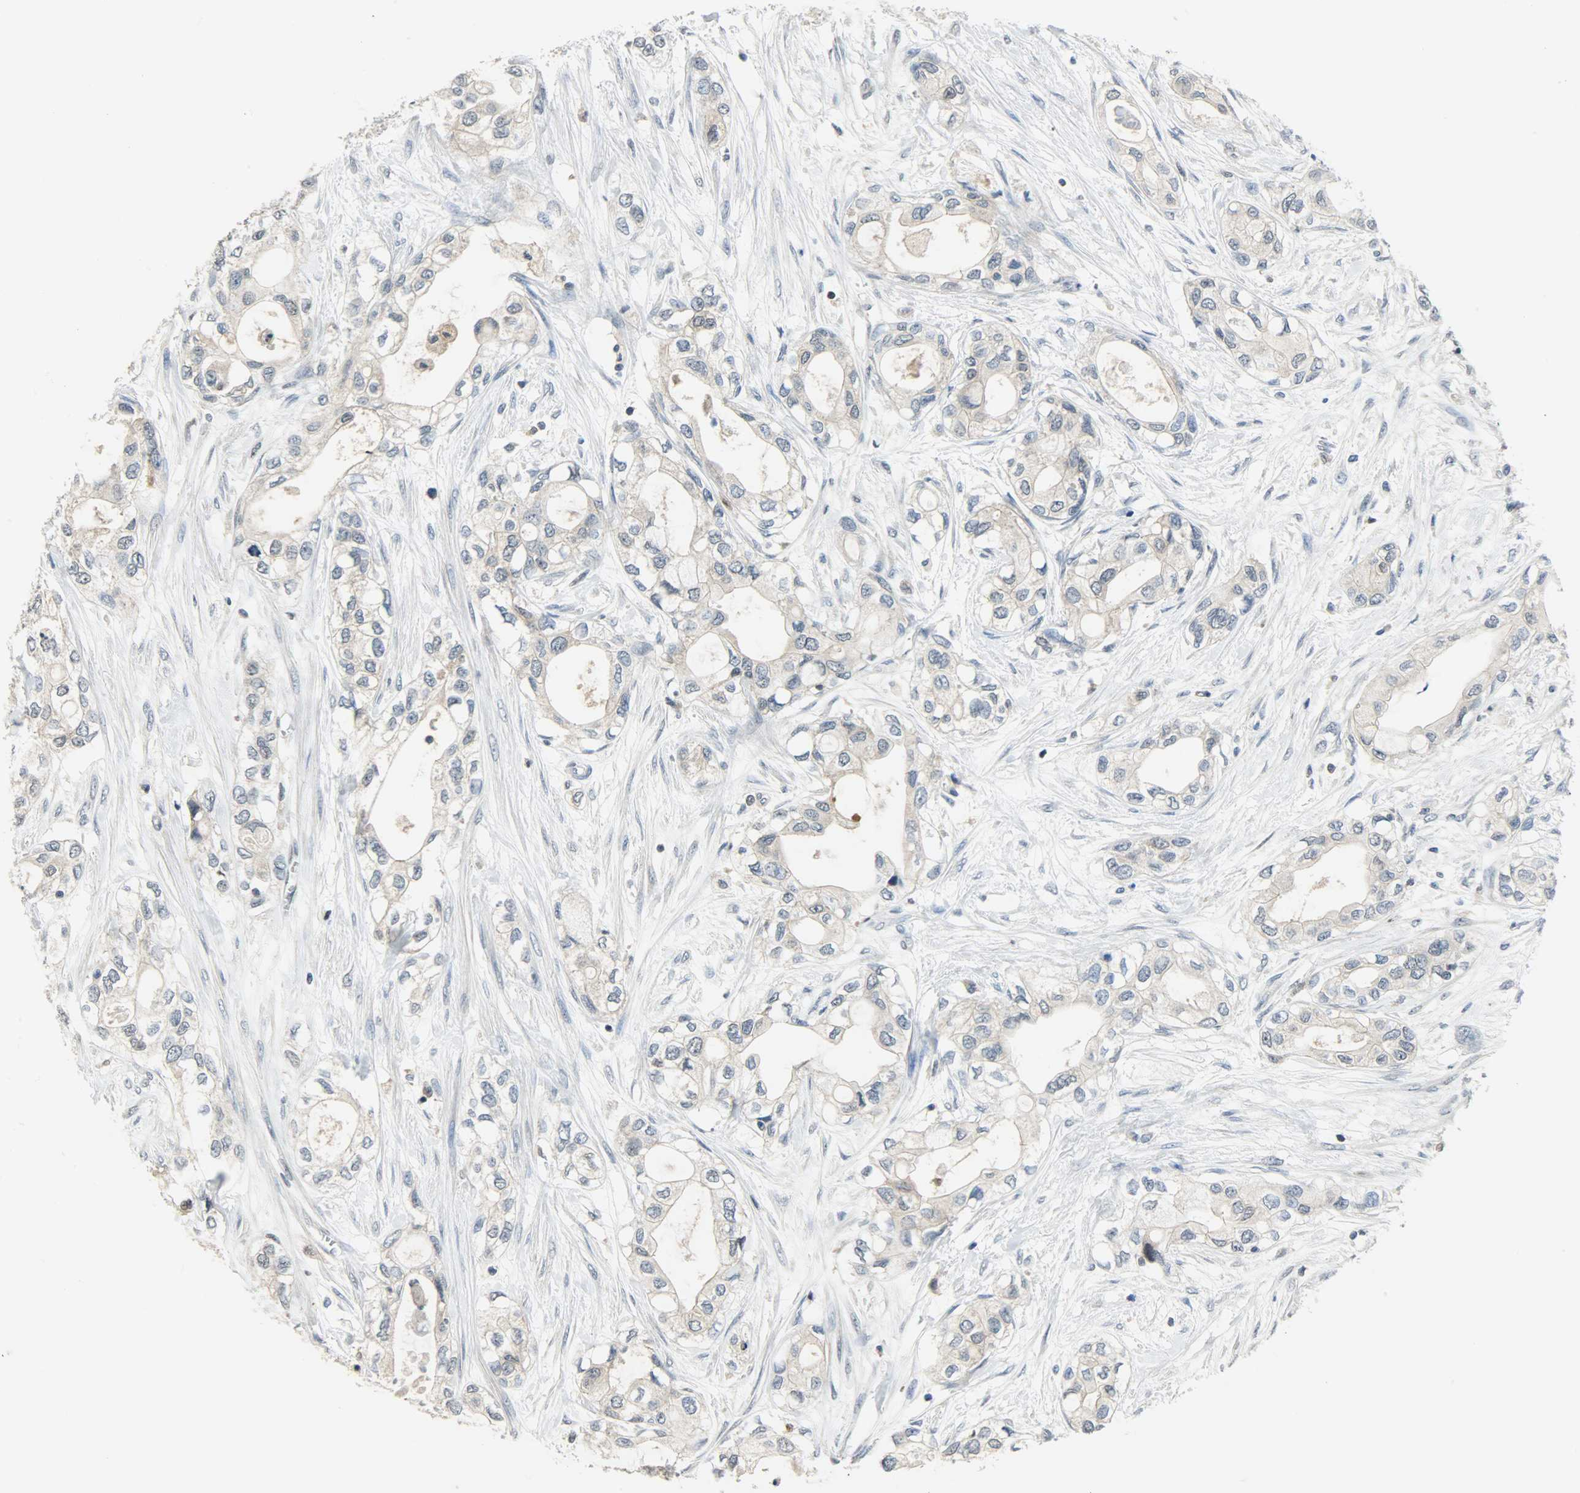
{"staining": {"intensity": "moderate", "quantity": "<25%", "location": "cytoplasmic/membranous"}, "tissue": "pancreatic cancer", "cell_type": "Tumor cells", "image_type": "cancer", "snomed": [{"axis": "morphology", "description": "Adenocarcinoma, NOS"}, {"axis": "topography", "description": "Pancreas"}], "caption": "Human pancreatic adenocarcinoma stained with a brown dye demonstrates moderate cytoplasmic/membranous positive staining in approximately <25% of tumor cells.", "gene": "TRIM21", "patient": {"sex": "female", "age": 70}}